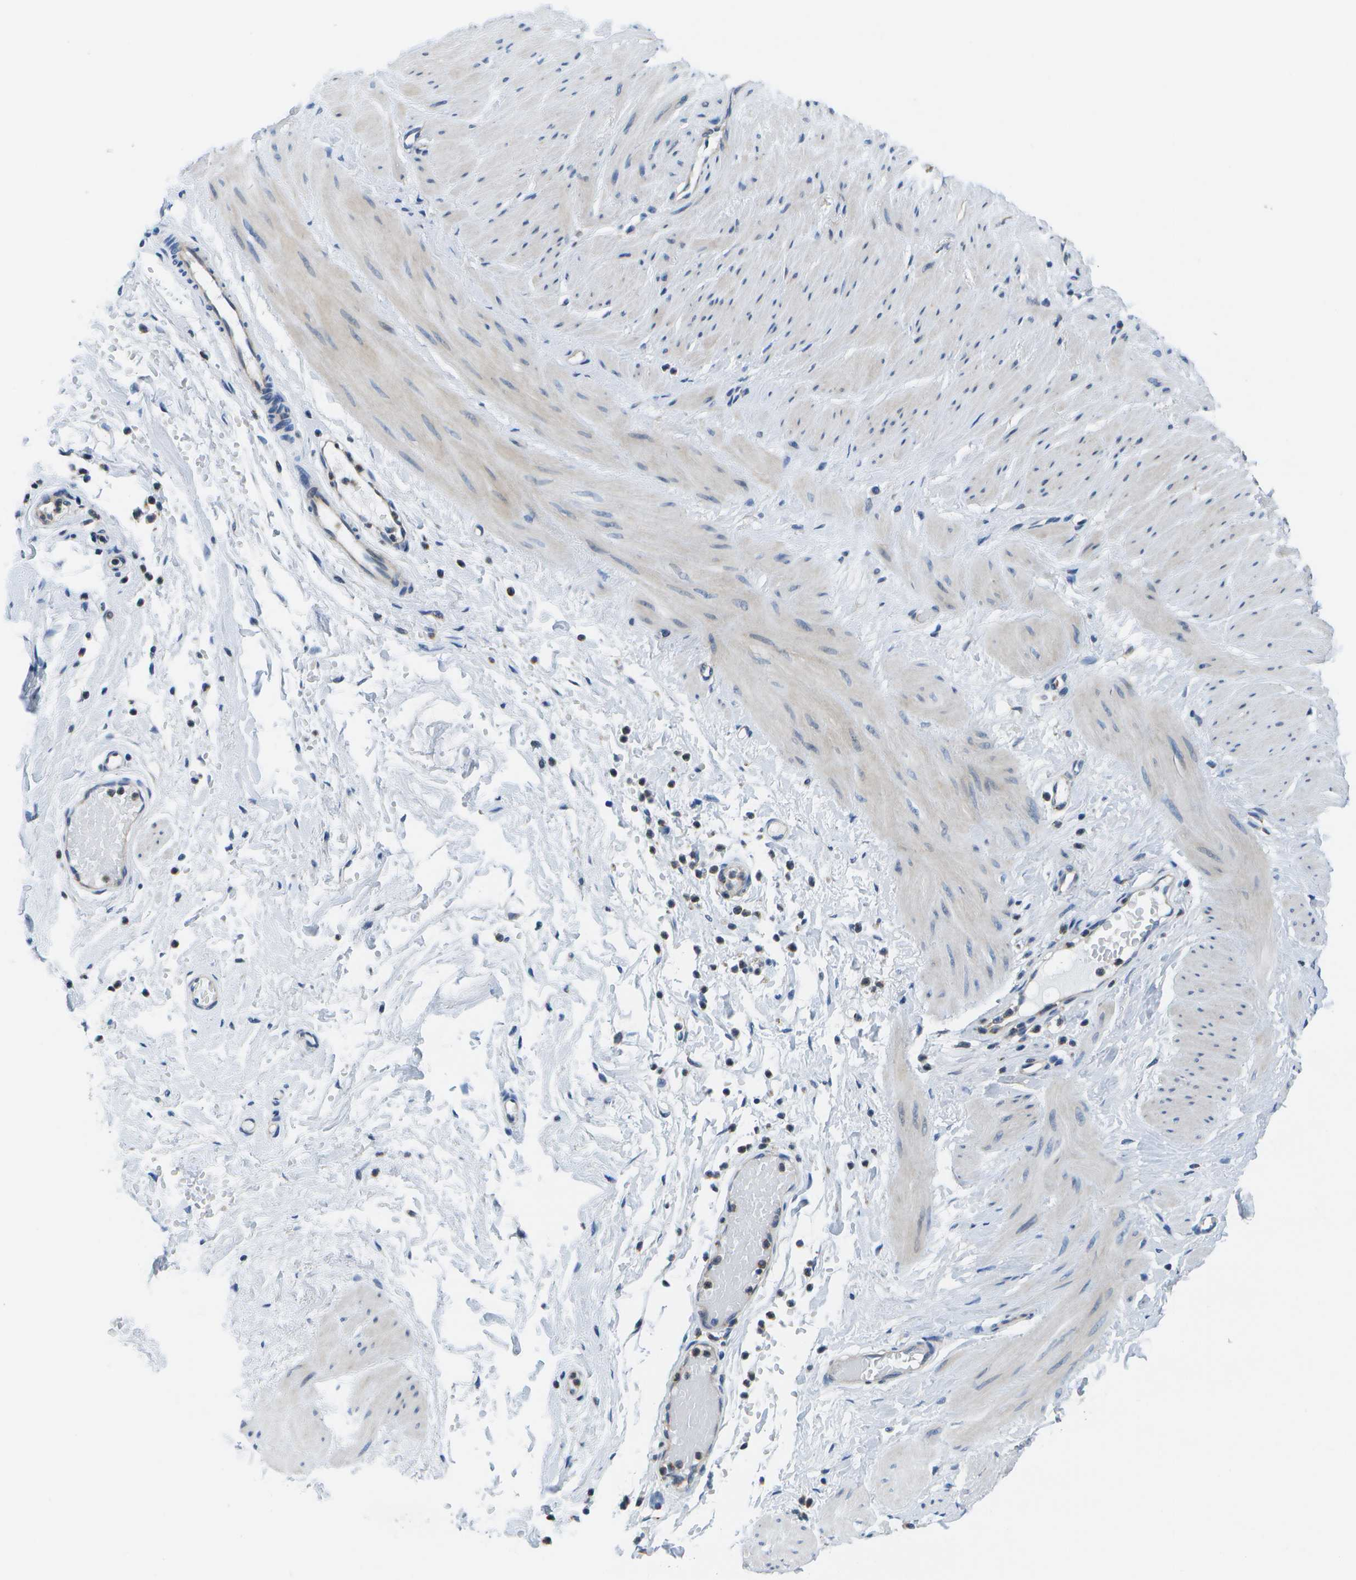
{"staining": {"intensity": "negative", "quantity": "none", "location": "none"}, "tissue": "adipose tissue", "cell_type": "Adipocytes", "image_type": "normal", "snomed": [{"axis": "morphology", "description": "Normal tissue, NOS"}, {"axis": "topography", "description": "Soft tissue"}, {"axis": "topography", "description": "Vascular tissue"}], "caption": "This is a histopathology image of immunohistochemistry (IHC) staining of benign adipose tissue, which shows no staining in adipocytes. The staining was performed using DAB to visualize the protein expression in brown, while the nuclei were stained in blue with hematoxylin (Magnification: 20x).", "gene": "GDF5", "patient": {"sex": "female", "age": 35}}